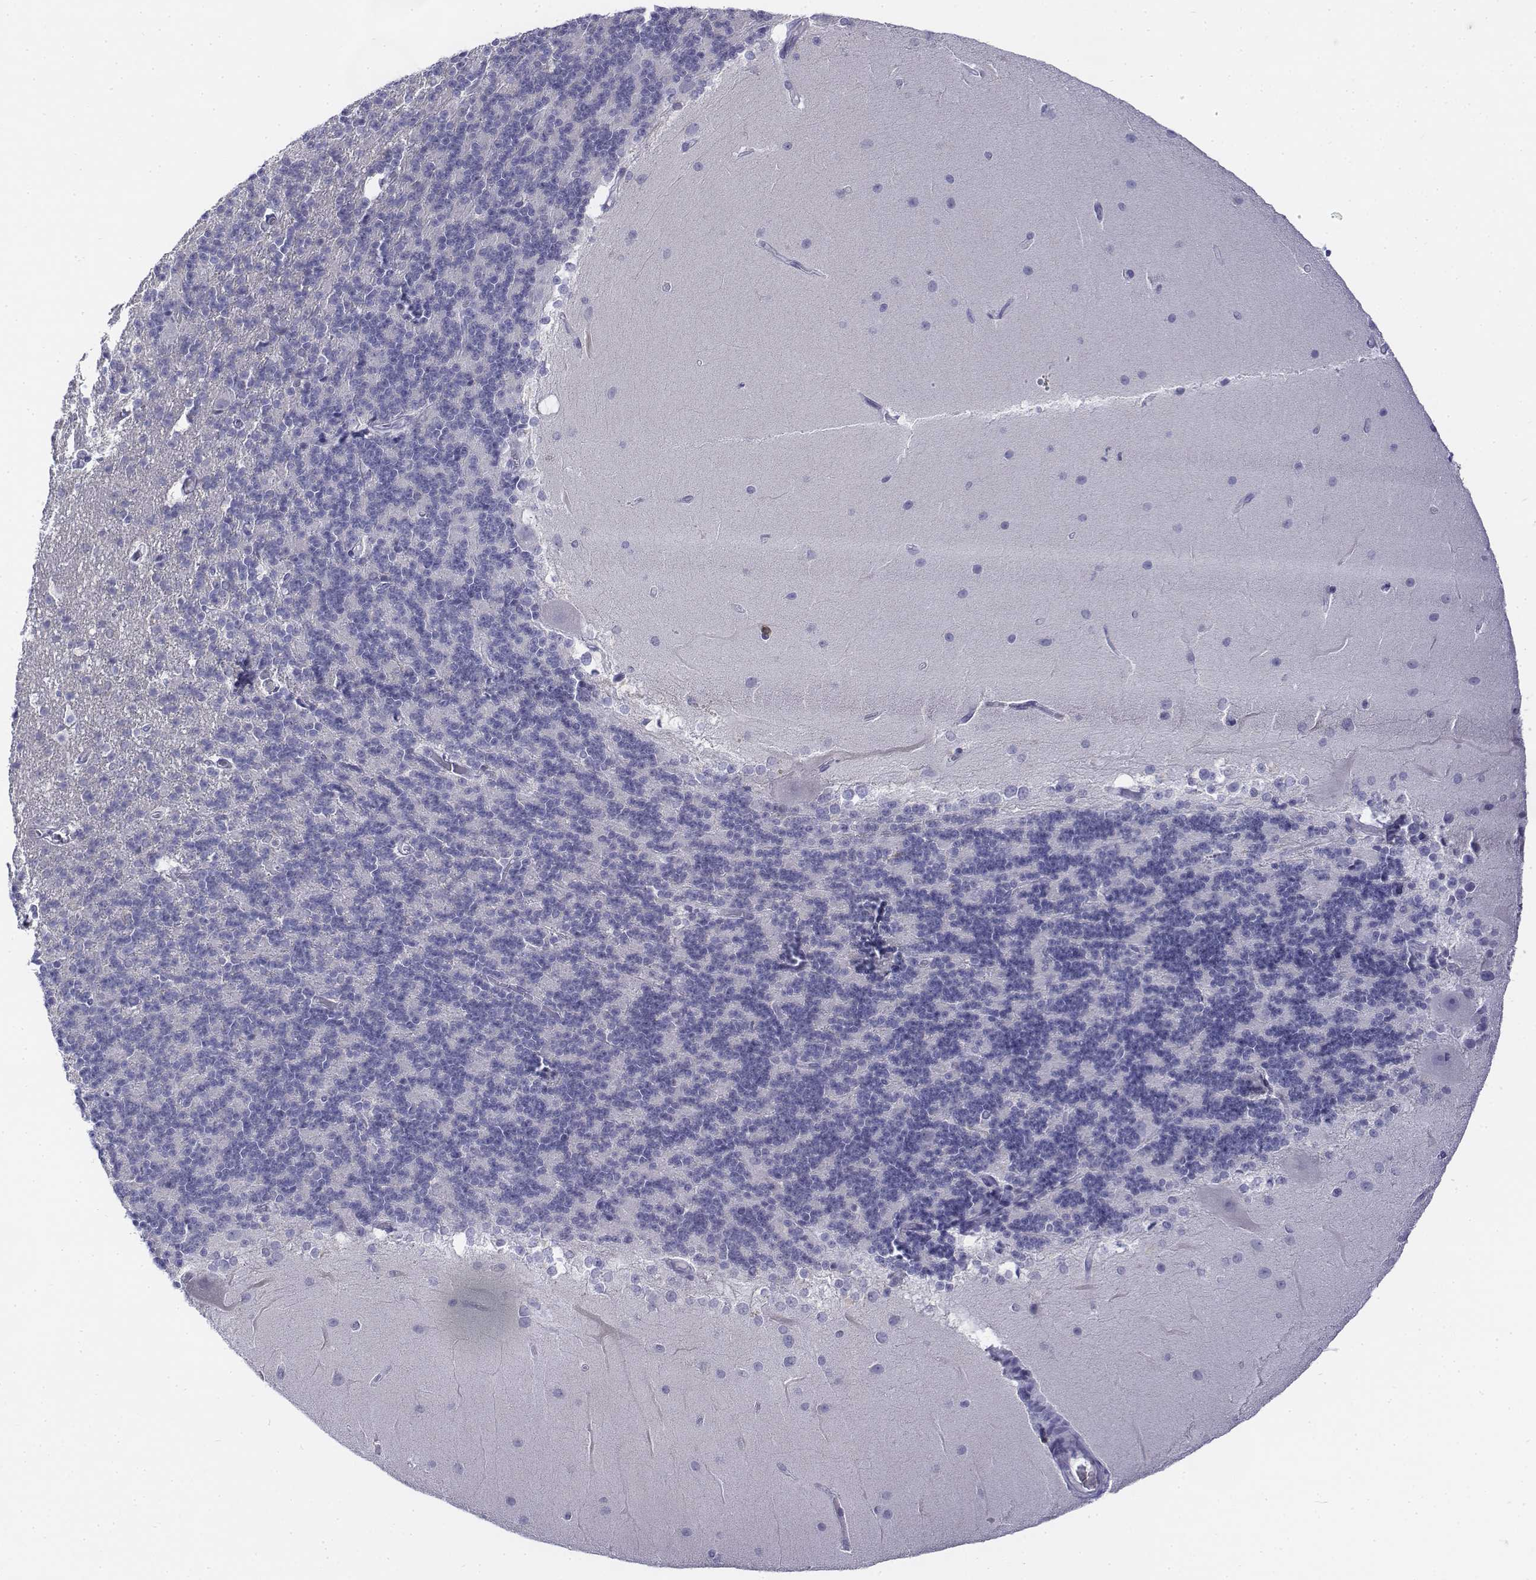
{"staining": {"intensity": "negative", "quantity": "none", "location": "none"}, "tissue": "cerebellum", "cell_type": "Cells in granular layer", "image_type": "normal", "snomed": [{"axis": "morphology", "description": "Normal tissue, NOS"}, {"axis": "topography", "description": "Cerebellum"}], "caption": "DAB immunohistochemical staining of benign cerebellum demonstrates no significant staining in cells in granular layer. The staining is performed using DAB brown chromogen with nuclei counter-stained in using hematoxylin.", "gene": "CD3E", "patient": {"sex": "female", "age": 19}}